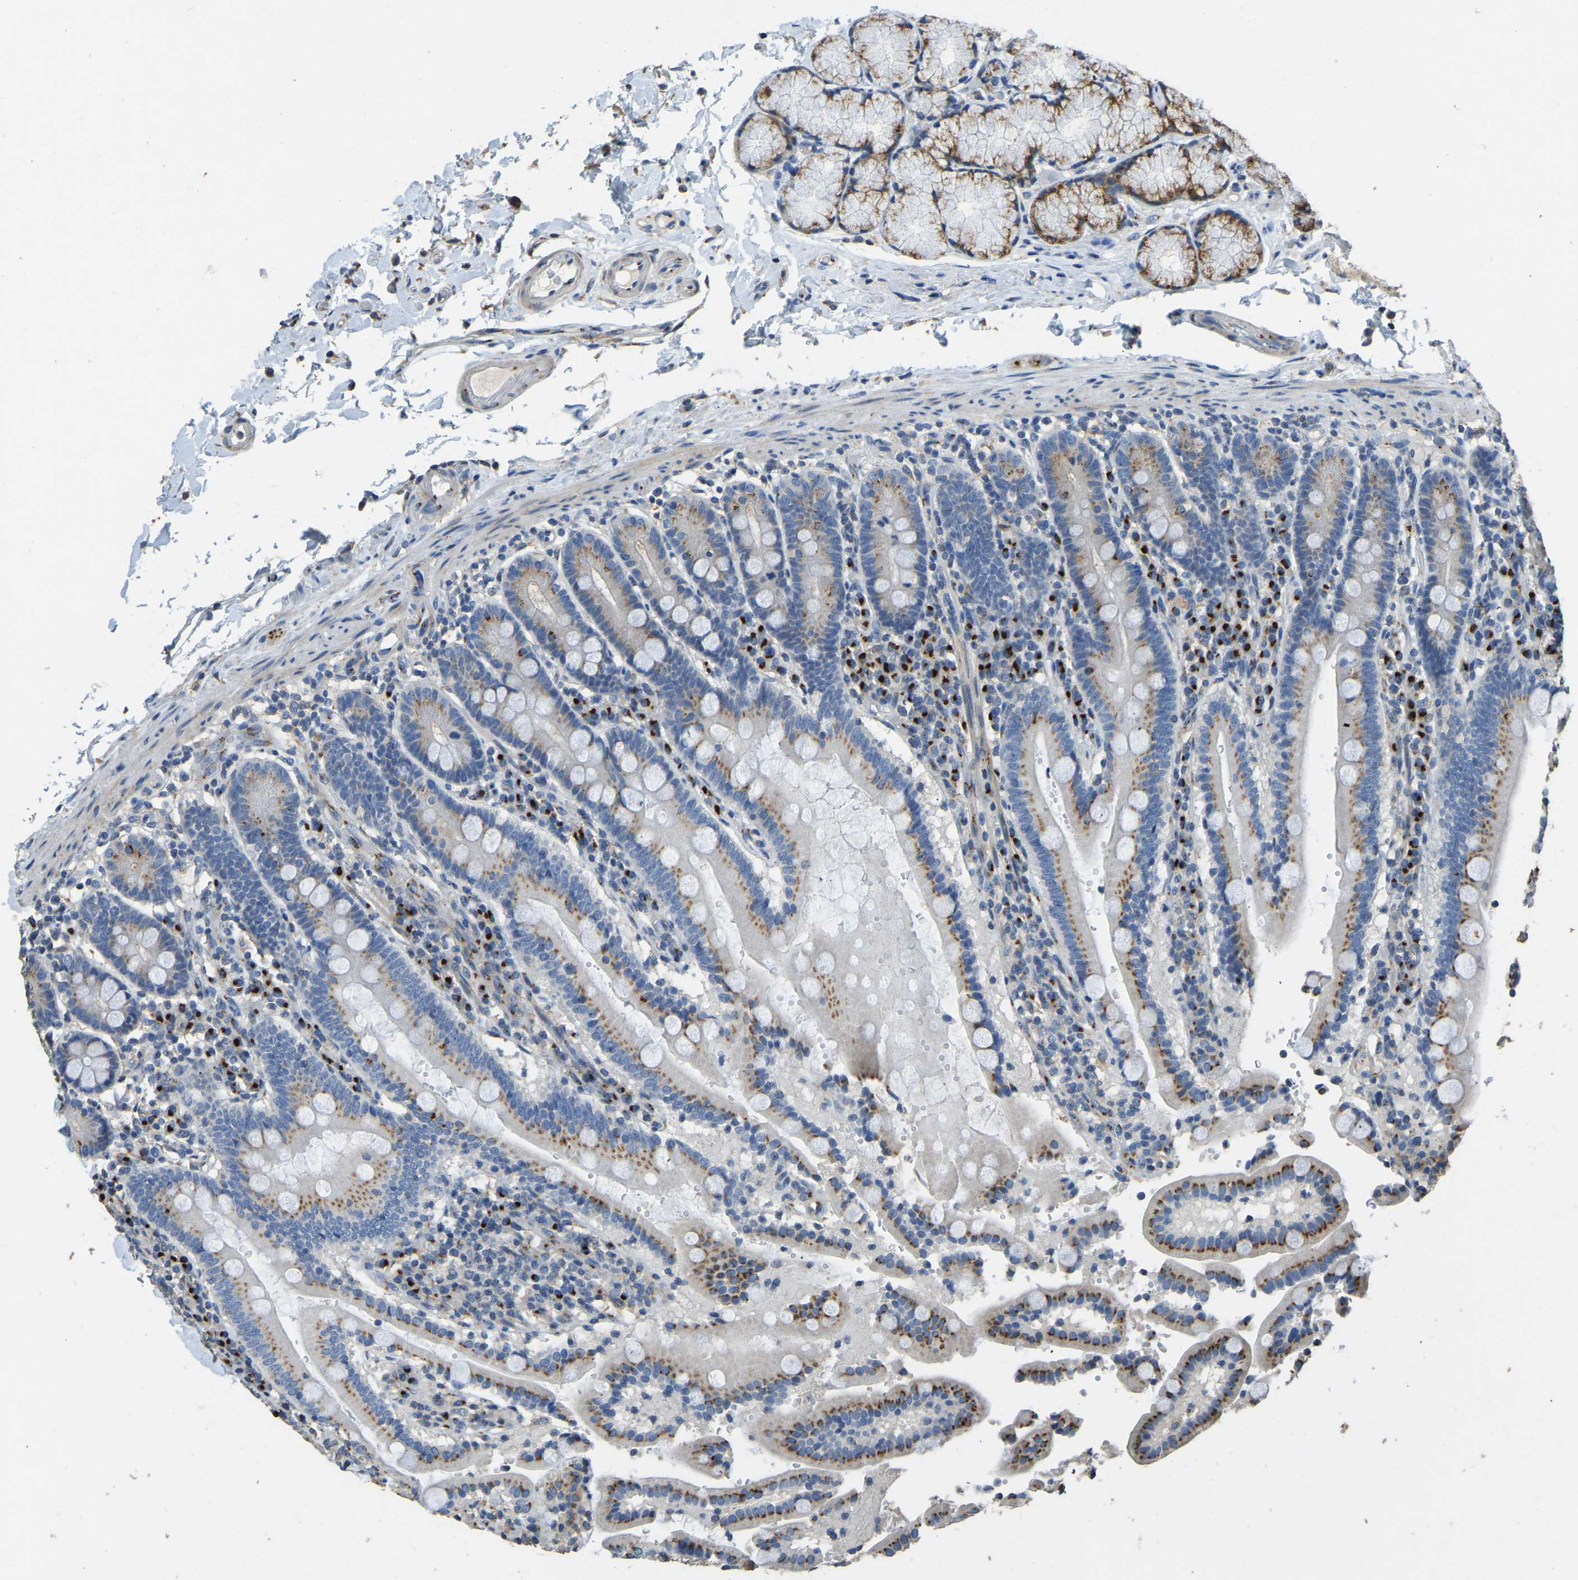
{"staining": {"intensity": "moderate", "quantity": "25%-75%", "location": "cytoplasmic/membranous"}, "tissue": "duodenum", "cell_type": "Glandular cells", "image_type": "normal", "snomed": [{"axis": "morphology", "description": "Normal tissue, NOS"}, {"axis": "topography", "description": "Small intestine, NOS"}], "caption": "Glandular cells exhibit medium levels of moderate cytoplasmic/membranous staining in approximately 25%-75% of cells in unremarkable duodenum.", "gene": "FAM174A", "patient": {"sex": "female", "age": 71}}